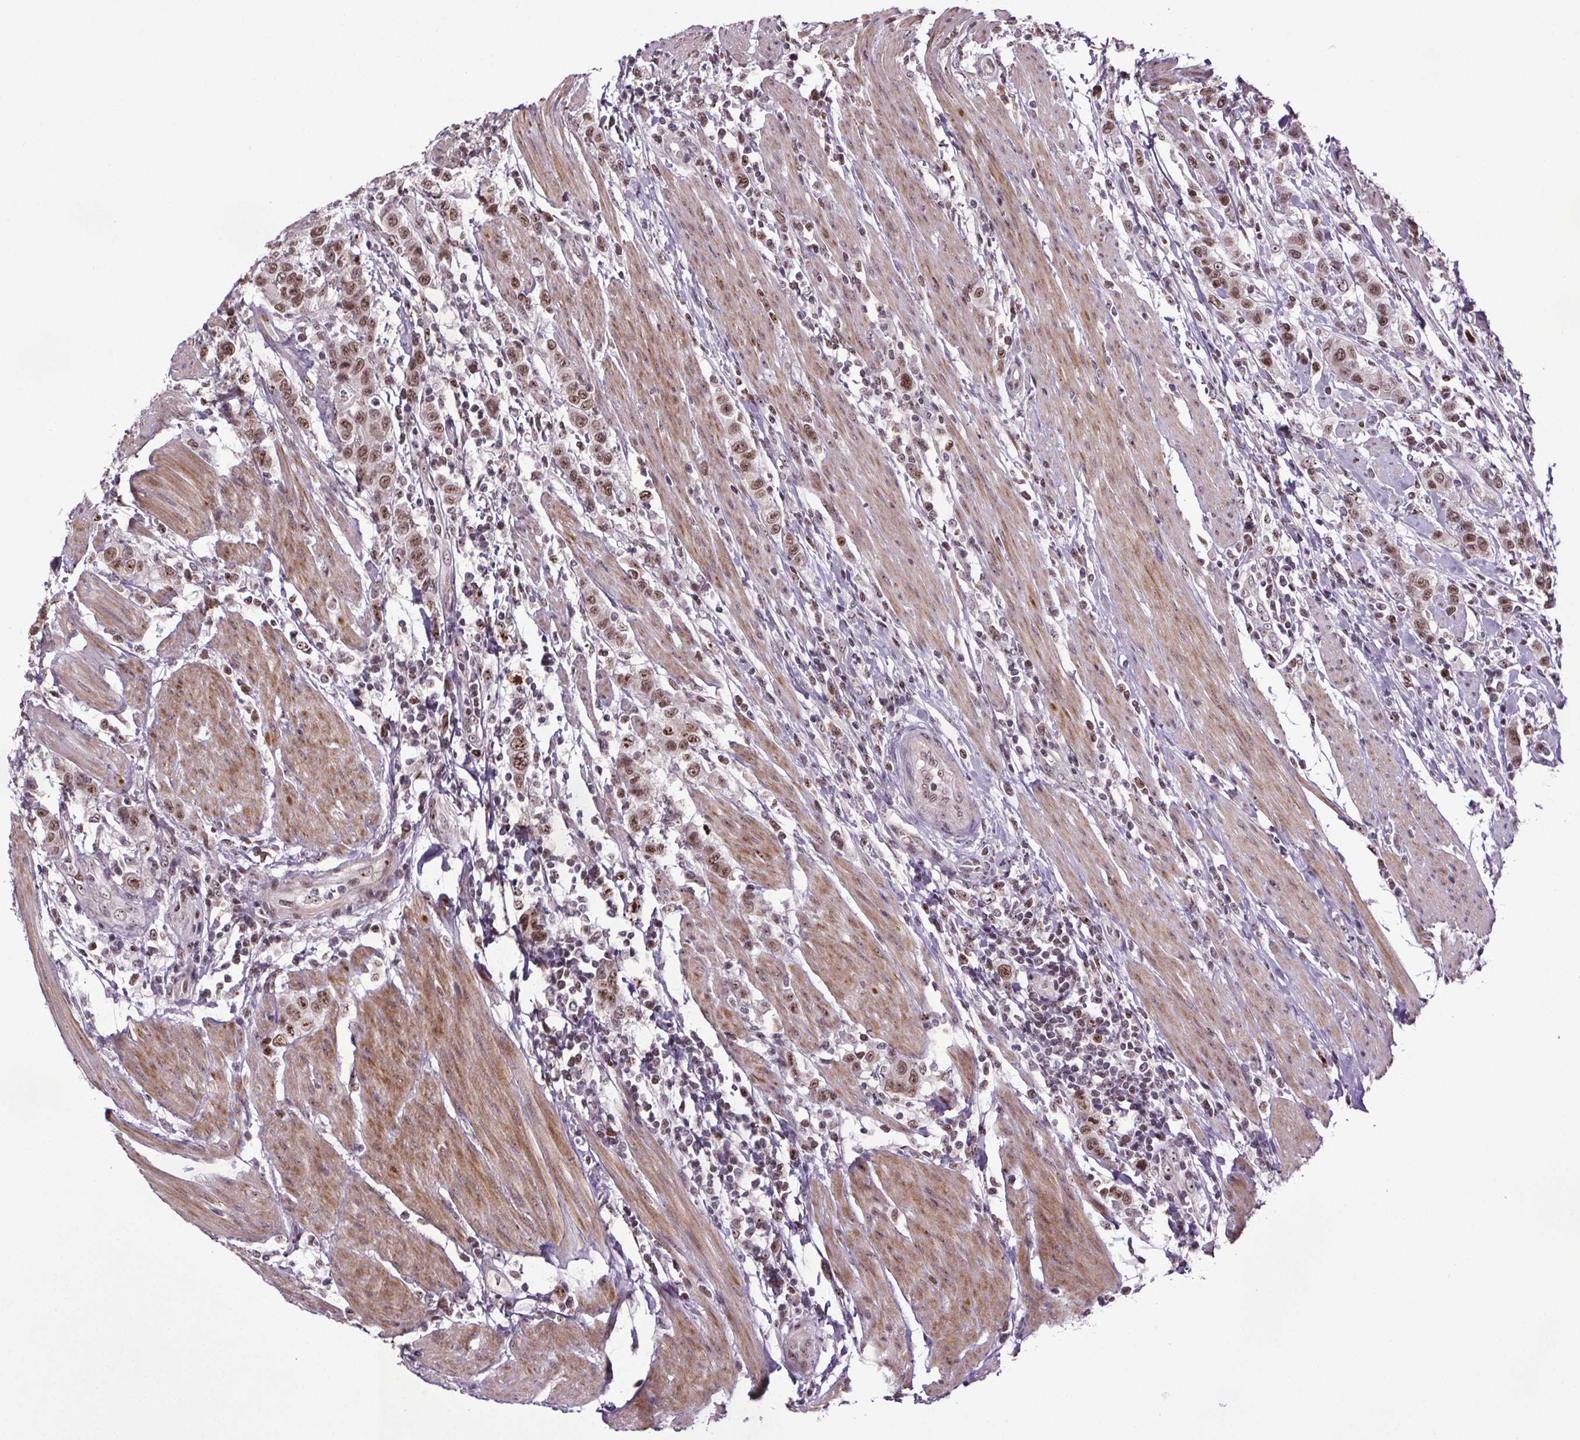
{"staining": {"intensity": "moderate", "quantity": ">75%", "location": "nuclear"}, "tissue": "urothelial cancer", "cell_type": "Tumor cells", "image_type": "cancer", "snomed": [{"axis": "morphology", "description": "Urothelial carcinoma, High grade"}, {"axis": "topography", "description": "Urinary bladder"}], "caption": "Immunohistochemical staining of human urothelial carcinoma (high-grade) displays medium levels of moderate nuclear protein positivity in approximately >75% of tumor cells.", "gene": "ATMIN", "patient": {"sex": "female", "age": 58}}